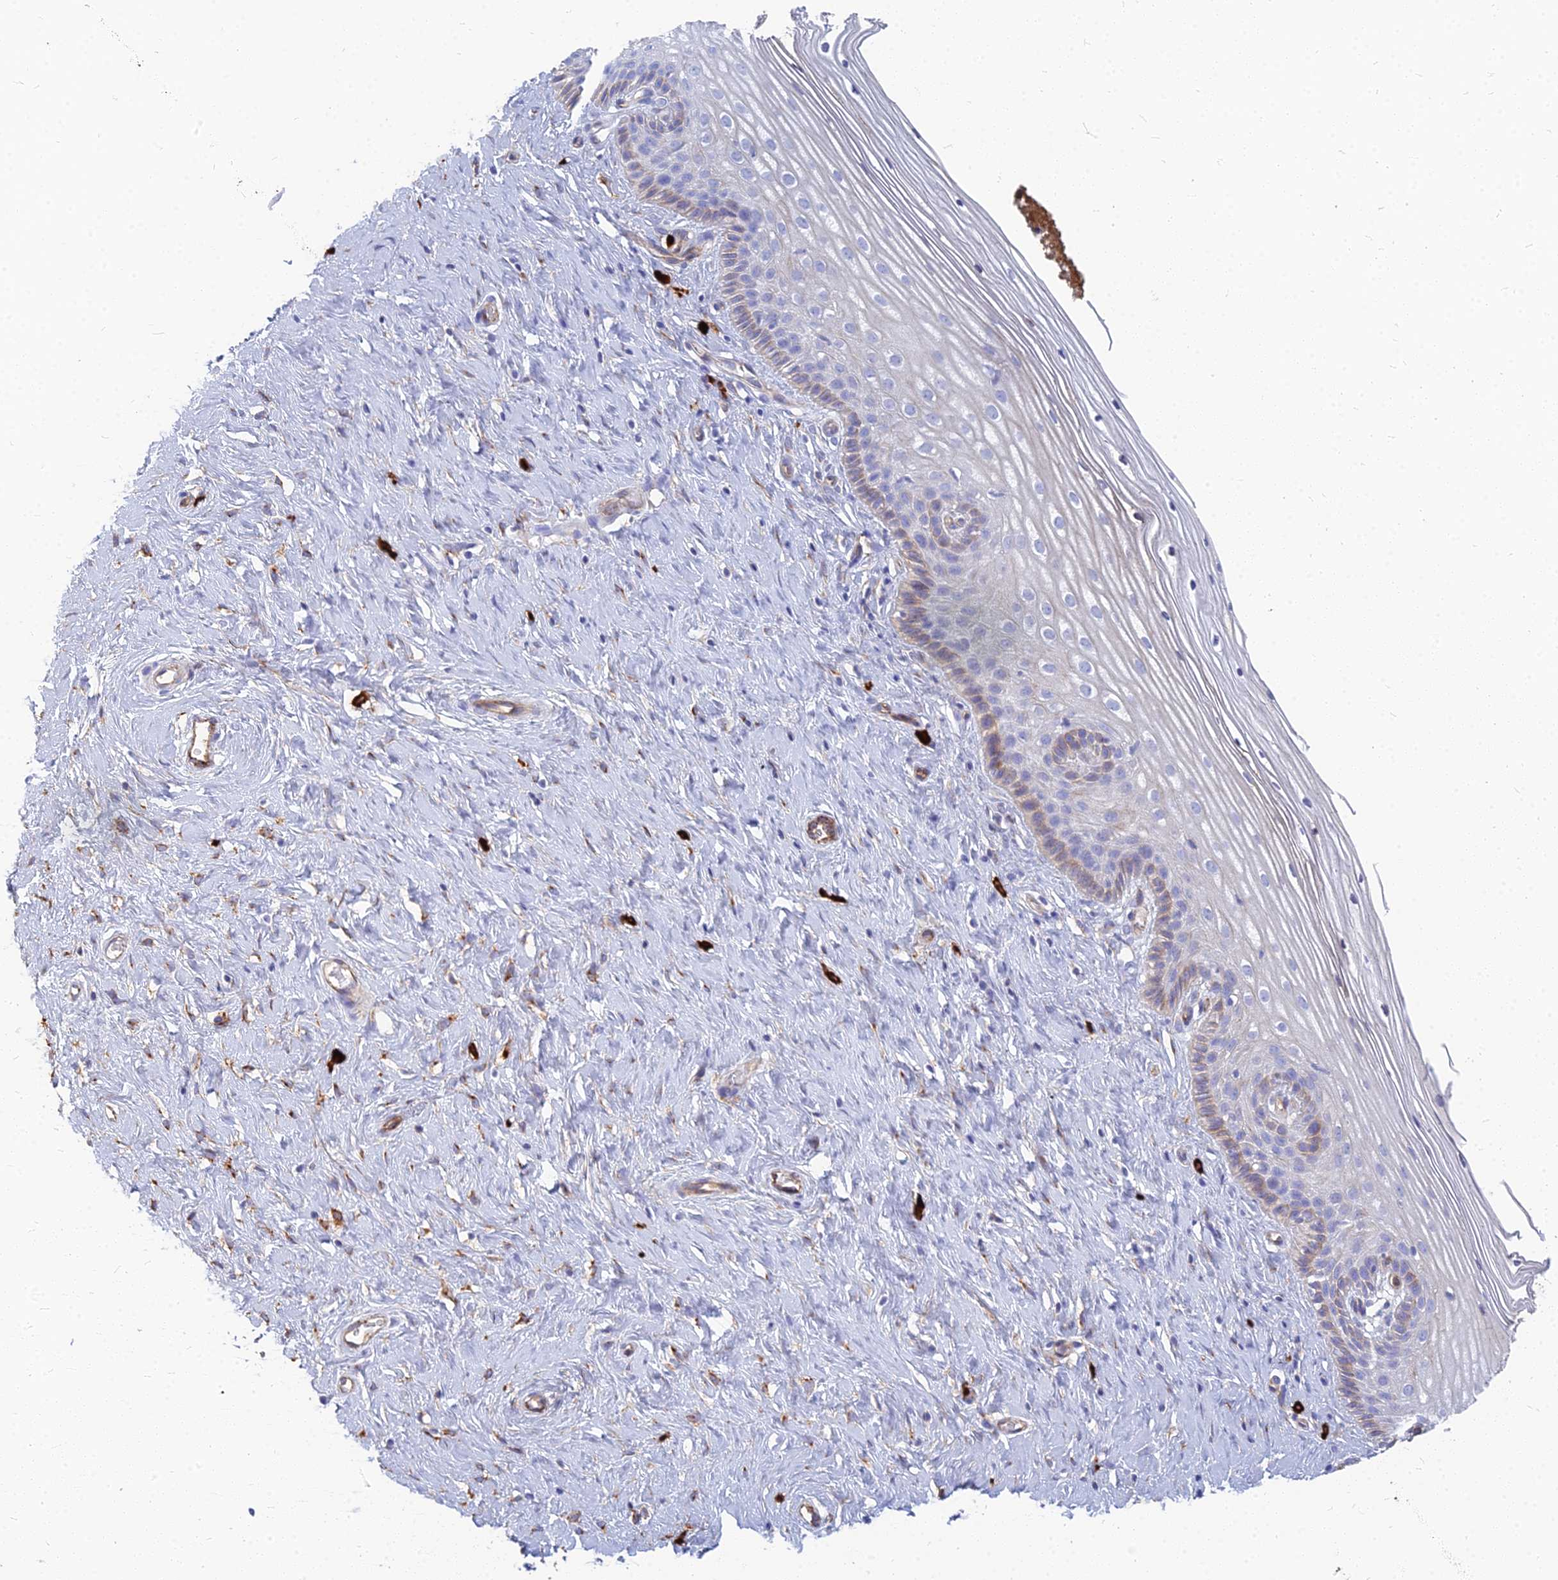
{"staining": {"intensity": "moderate", "quantity": ">75%", "location": "cytoplasmic/membranous"}, "tissue": "cervix", "cell_type": "Glandular cells", "image_type": "normal", "snomed": [{"axis": "morphology", "description": "Normal tissue, NOS"}, {"axis": "topography", "description": "Cervix"}], "caption": "Glandular cells reveal moderate cytoplasmic/membranous expression in about >75% of cells in benign cervix. The staining is performed using DAB (3,3'-diaminobenzidine) brown chromogen to label protein expression. The nuclei are counter-stained blue using hematoxylin.", "gene": "VAT1", "patient": {"sex": "female", "age": 33}}